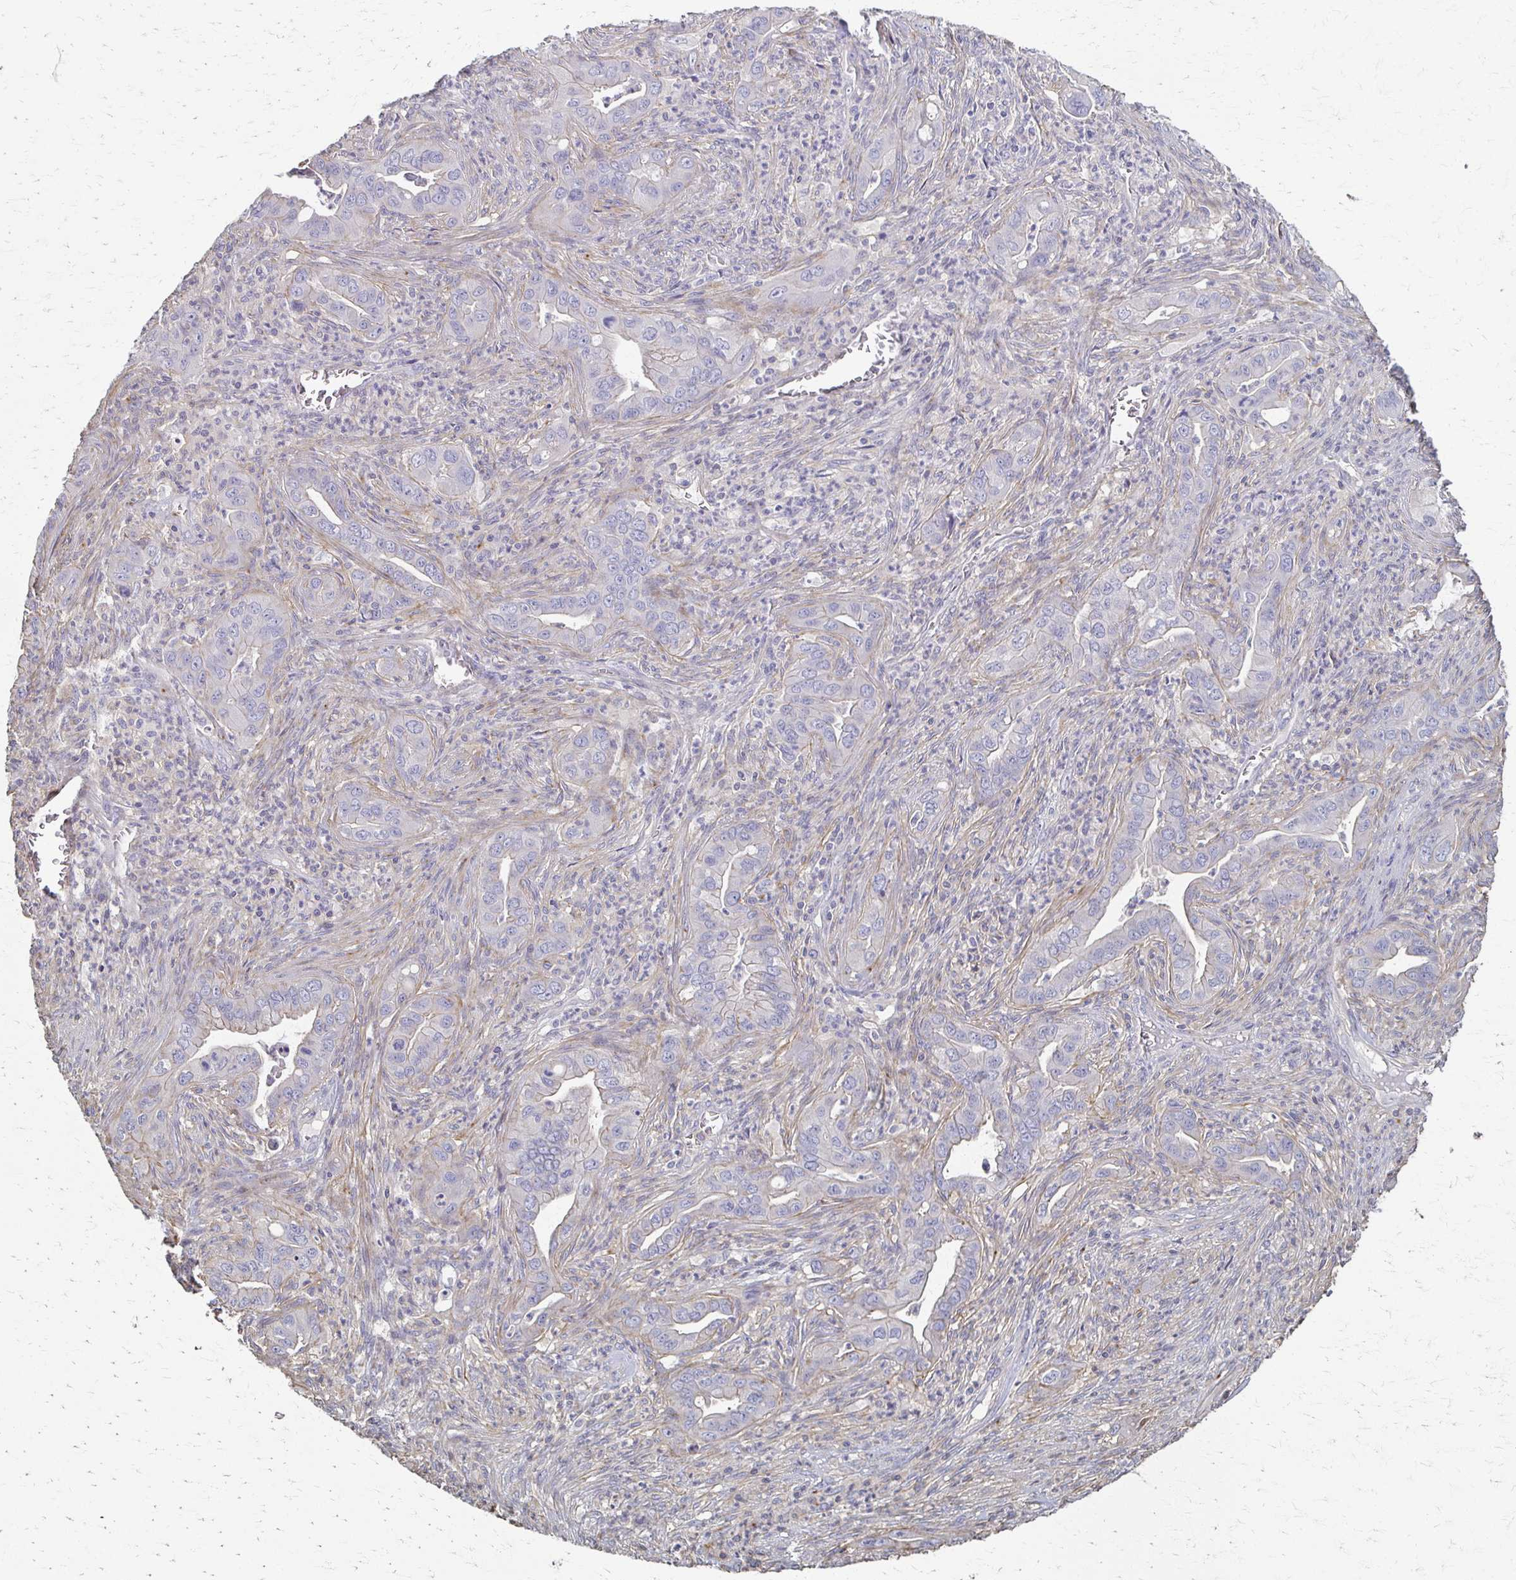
{"staining": {"intensity": "negative", "quantity": "none", "location": "none"}, "tissue": "lung cancer", "cell_type": "Tumor cells", "image_type": "cancer", "snomed": [{"axis": "morphology", "description": "Adenocarcinoma, NOS"}, {"axis": "topography", "description": "Lung"}], "caption": "This is an IHC photomicrograph of human lung cancer (adenocarcinoma). There is no expression in tumor cells.", "gene": "C1QTNF7", "patient": {"sex": "male", "age": 65}}